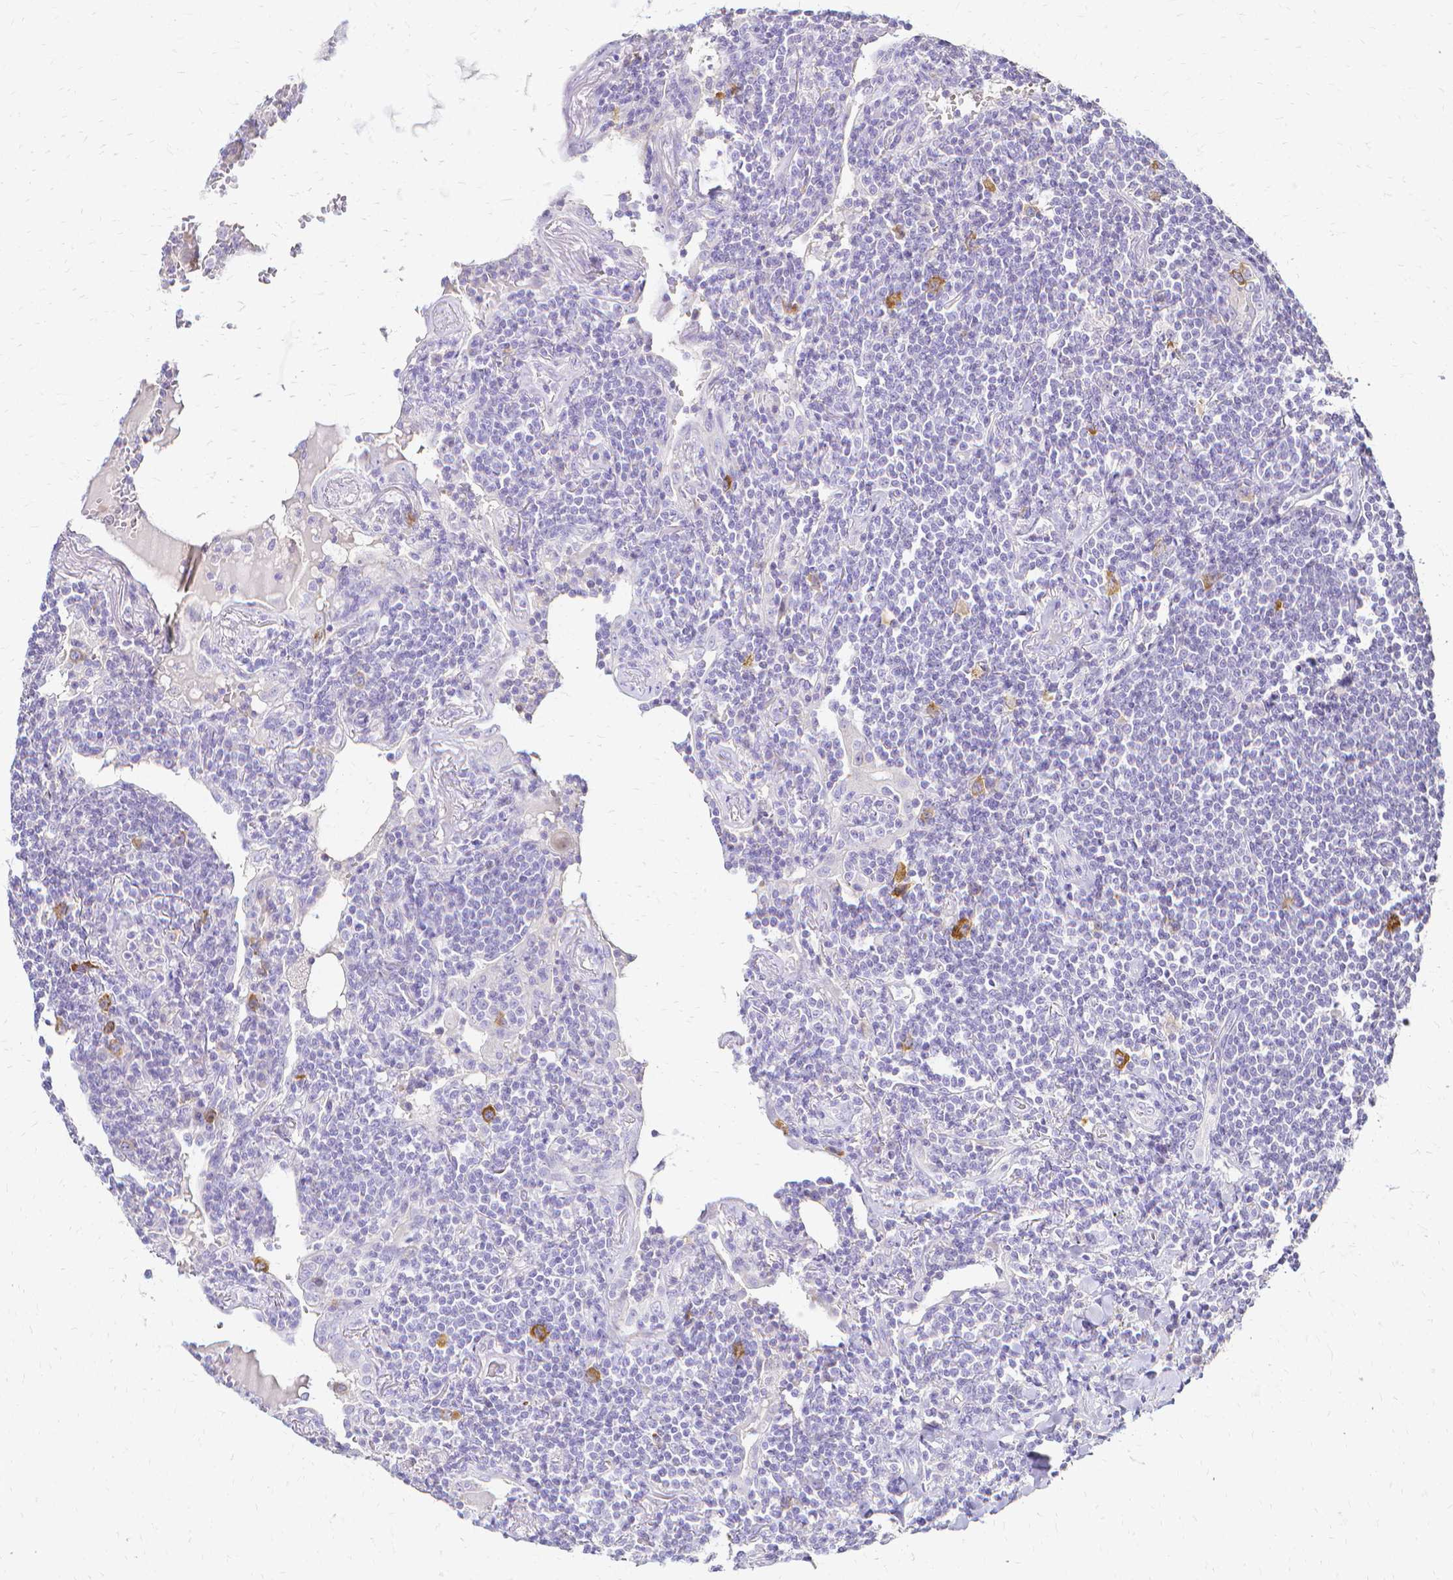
{"staining": {"intensity": "moderate", "quantity": "<25%", "location": "cytoplasmic/membranous"}, "tissue": "lymphoma", "cell_type": "Tumor cells", "image_type": "cancer", "snomed": [{"axis": "morphology", "description": "Malignant lymphoma, non-Hodgkin's type, Low grade"}, {"axis": "topography", "description": "Lung"}], "caption": "Immunohistochemistry (IHC) micrograph of neoplastic tissue: human low-grade malignant lymphoma, non-Hodgkin's type stained using immunohistochemistry (IHC) demonstrates low levels of moderate protein expression localized specifically in the cytoplasmic/membranous of tumor cells, appearing as a cytoplasmic/membranous brown color.", "gene": "CCNB1", "patient": {"sex": "female", "age": 71}}